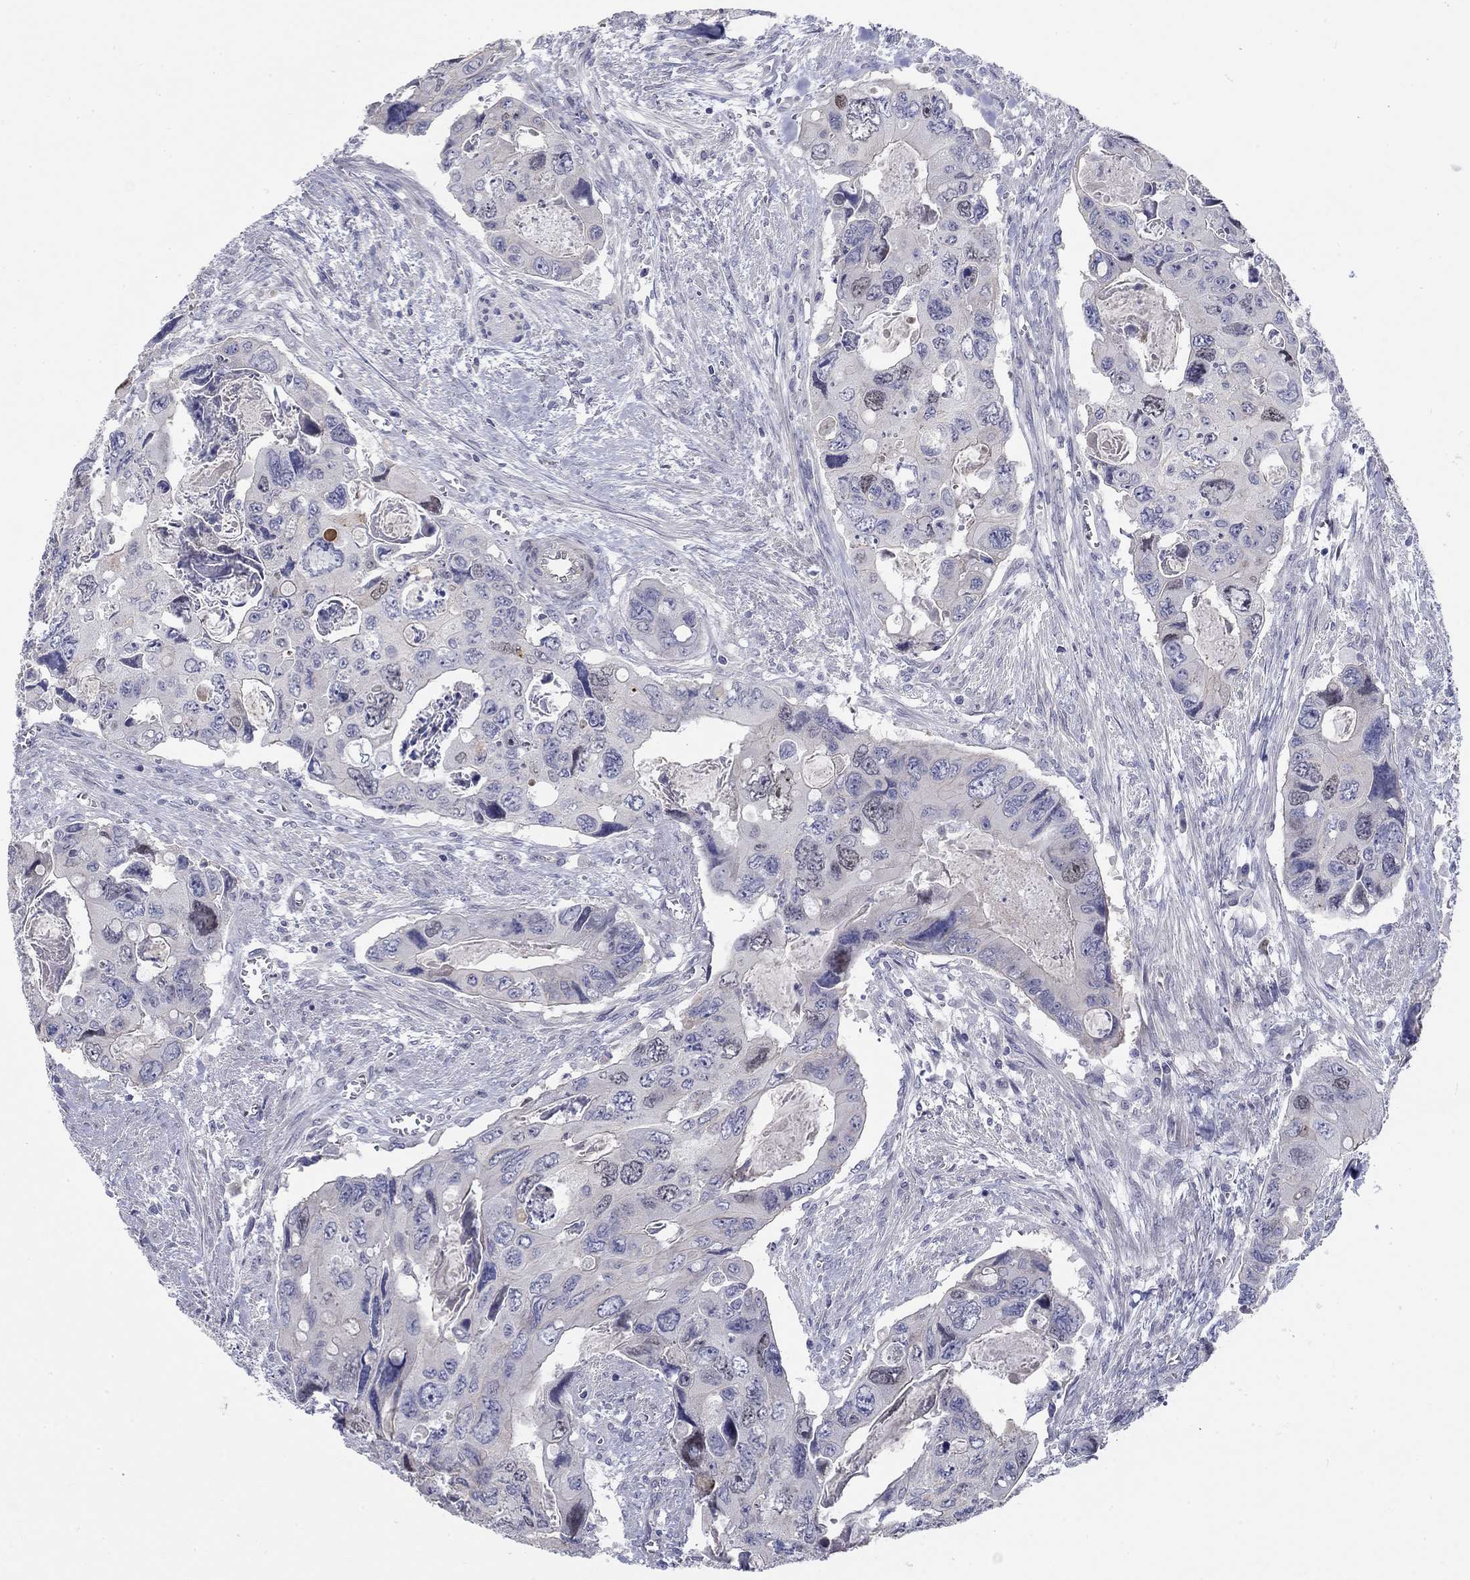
{"staining": {"intensity": "negative", "quantity": "none", "location": "none"}, "tissue": "colorectal cancer", "cell_type": "Tumor cells", "image_type": "cancer", "snomed": [{"axis": "morphology", "description": "Adenocarcinoma, NOS"}, {"axis": "topography", "description": "Rectum"}], "caption": "A high-resolution histopathology image shows immunohistochemistry staining of adenocarcinoma (colorectal), which reveals no significant staining in tumor cells. (Immunohistochemistry (ihc), brightfield microscopy, high magnification).", "gene": "PRC1", "patient": {"sex": "male", "age": 62}}